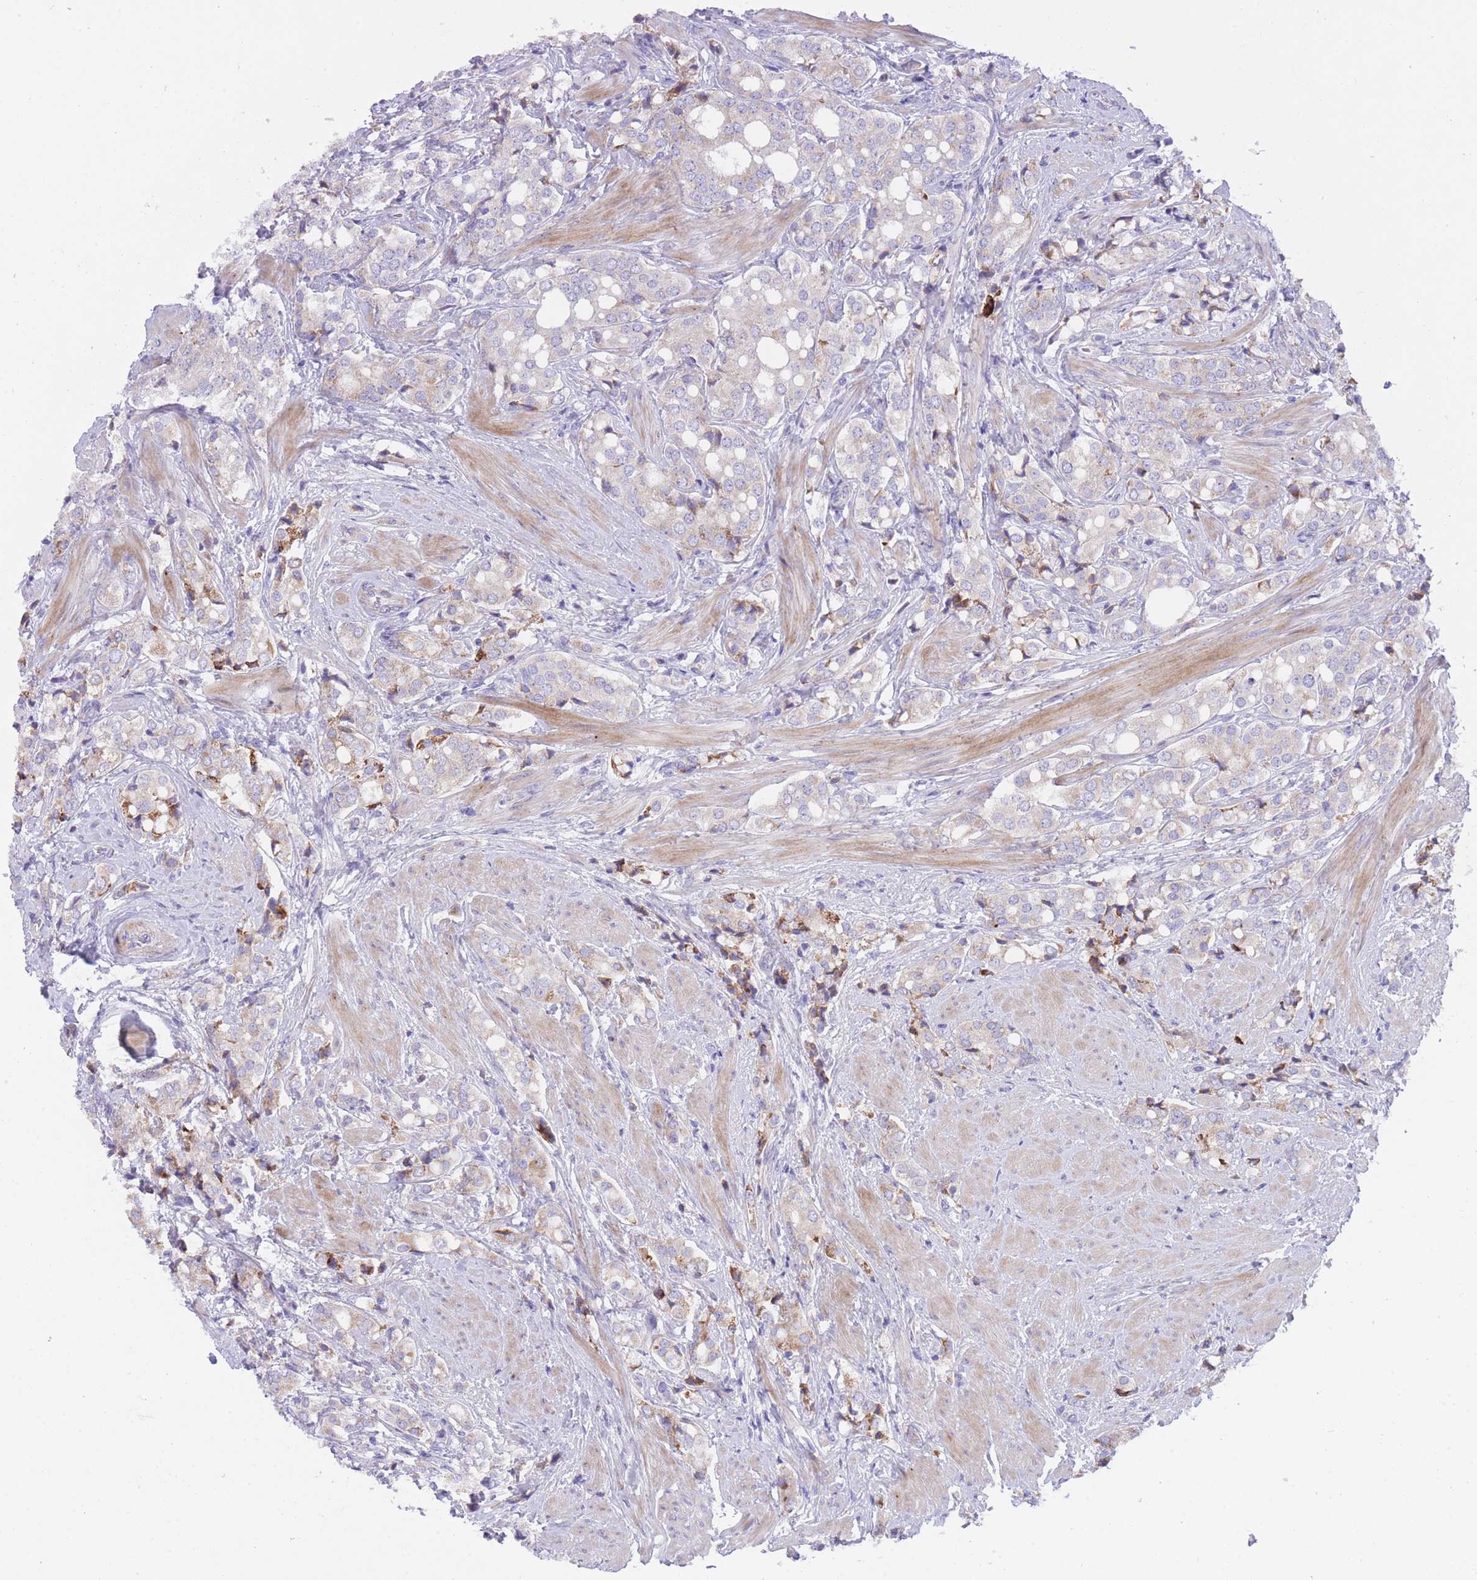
{"staining": {"intensity": "negative", "quantity": "none", "location": "none"}, "tissue": "prostate cancer", "cell_type": "Tumor cells", "image_type": "cancer", "snomed": [{"axis": "morphology", "description": "Adenocarcinoma, High grade"}, {"axis": "topography", "description": "Prostate"}], "caption": "Photomicrograph shows no protein expression in tumor cells of prostate cancer (adenocarcinoma (high-grade)) tissue.", "gene": "QTRT1", "patient": {"sex": "male", "age": 71}}